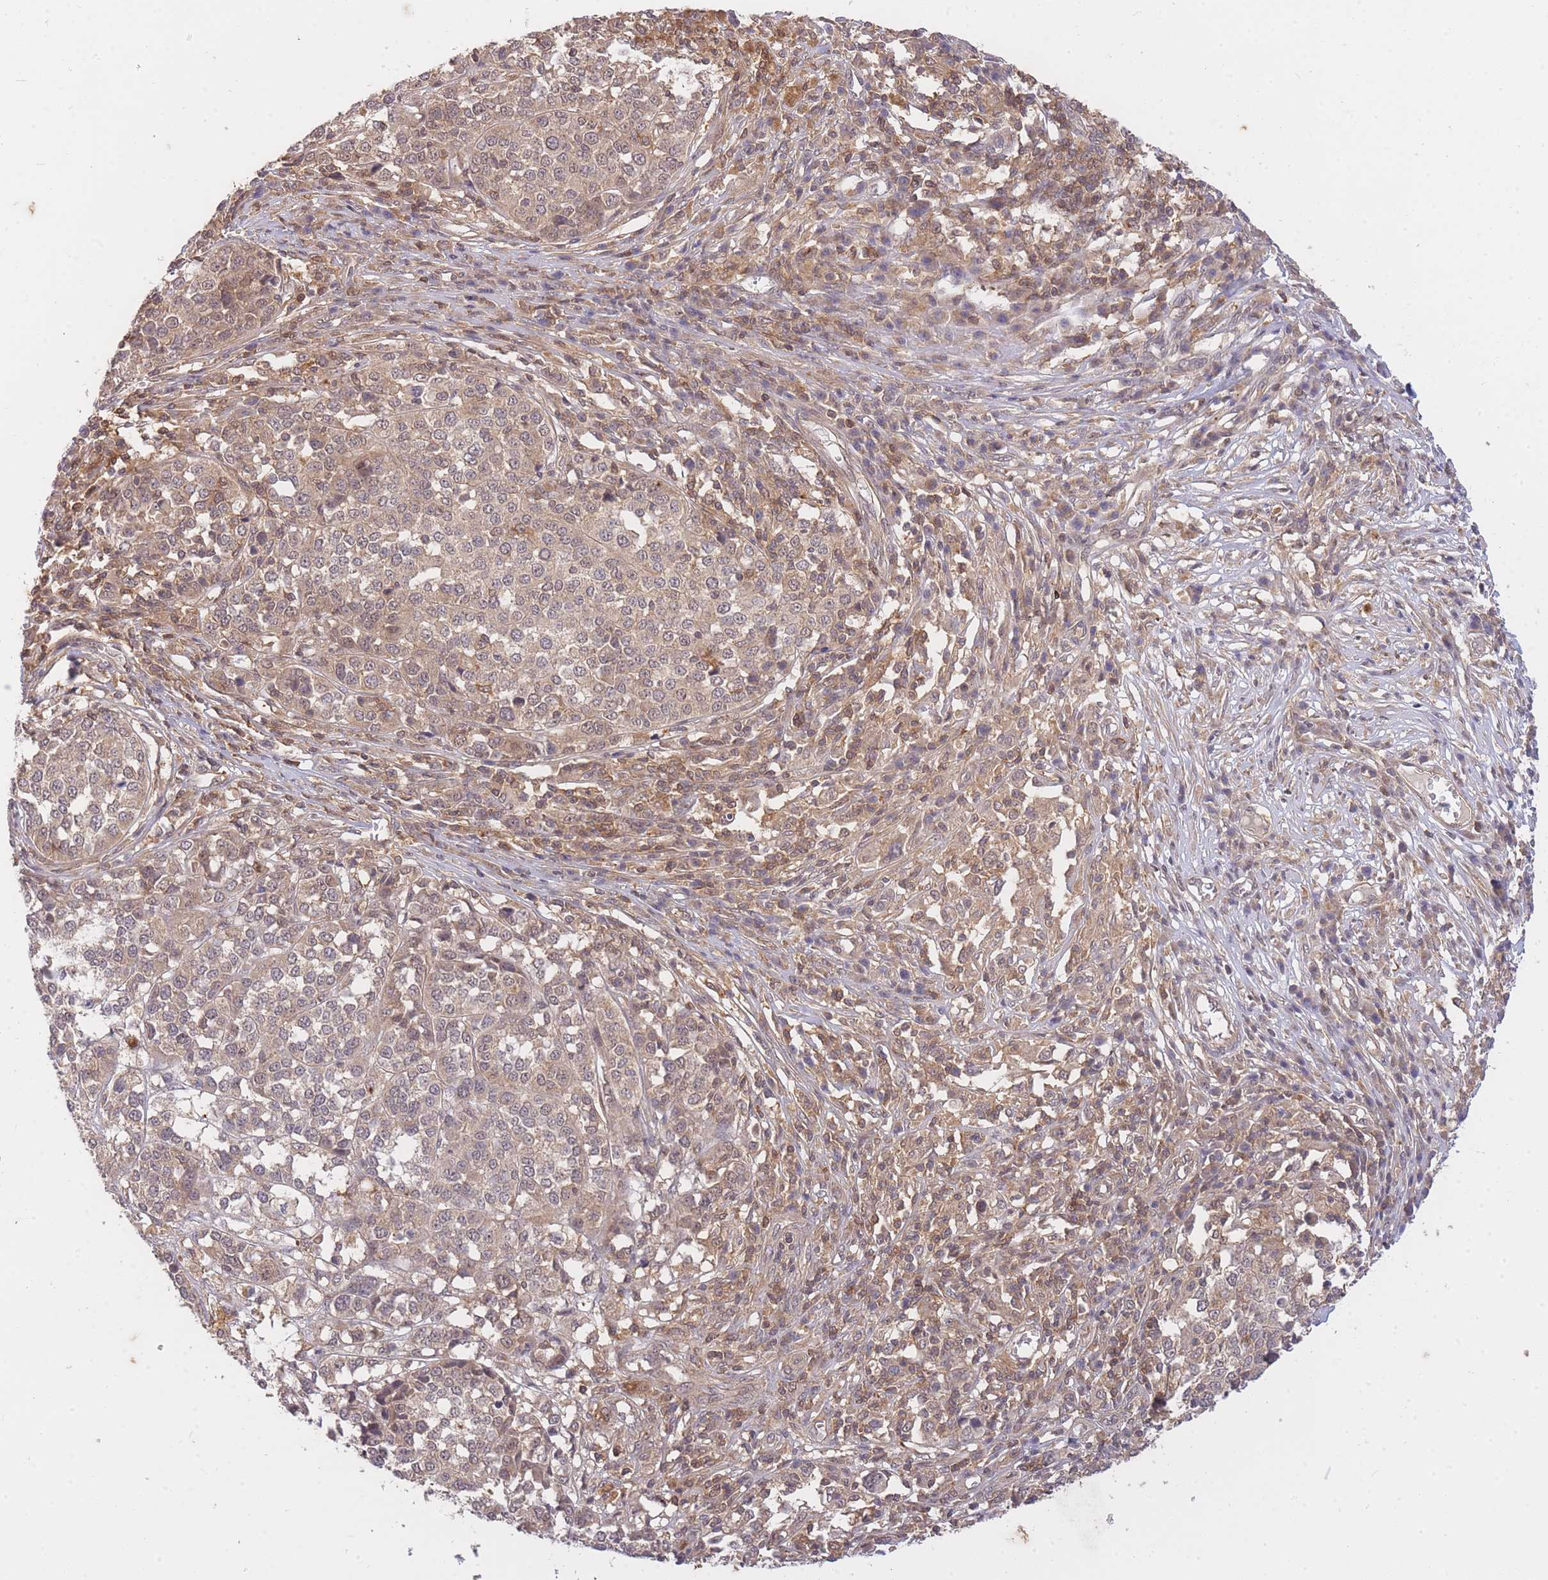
{"staining": {"intensity": "weak", "quantity": ">75%", "location": "cytoplasmic/membranous,nuclear"}, "tissue": "melanoma", "cell_type": "Tumor cells", "image_type": "cancer", "snomed": [{"axis": "morphology", "description": "Malignant melanoma, Metastatic site"}, {"axis": "topography", "description": "Lymph node"}], "caption": "Immunohistochemistry (IHC) histopathology image of neoplastic tissue: human malignant melanoma (metastatic site) stained using IHC displays low levels of weak protein expression localized specifically in the cytoplasmic/membranous and nuclear of tumor cells, appearing as a cytoplasmic/membranous and nuclear brown color.", "gene": "ST8SIA4", "patient": {"sex": "male", "age": 44}}